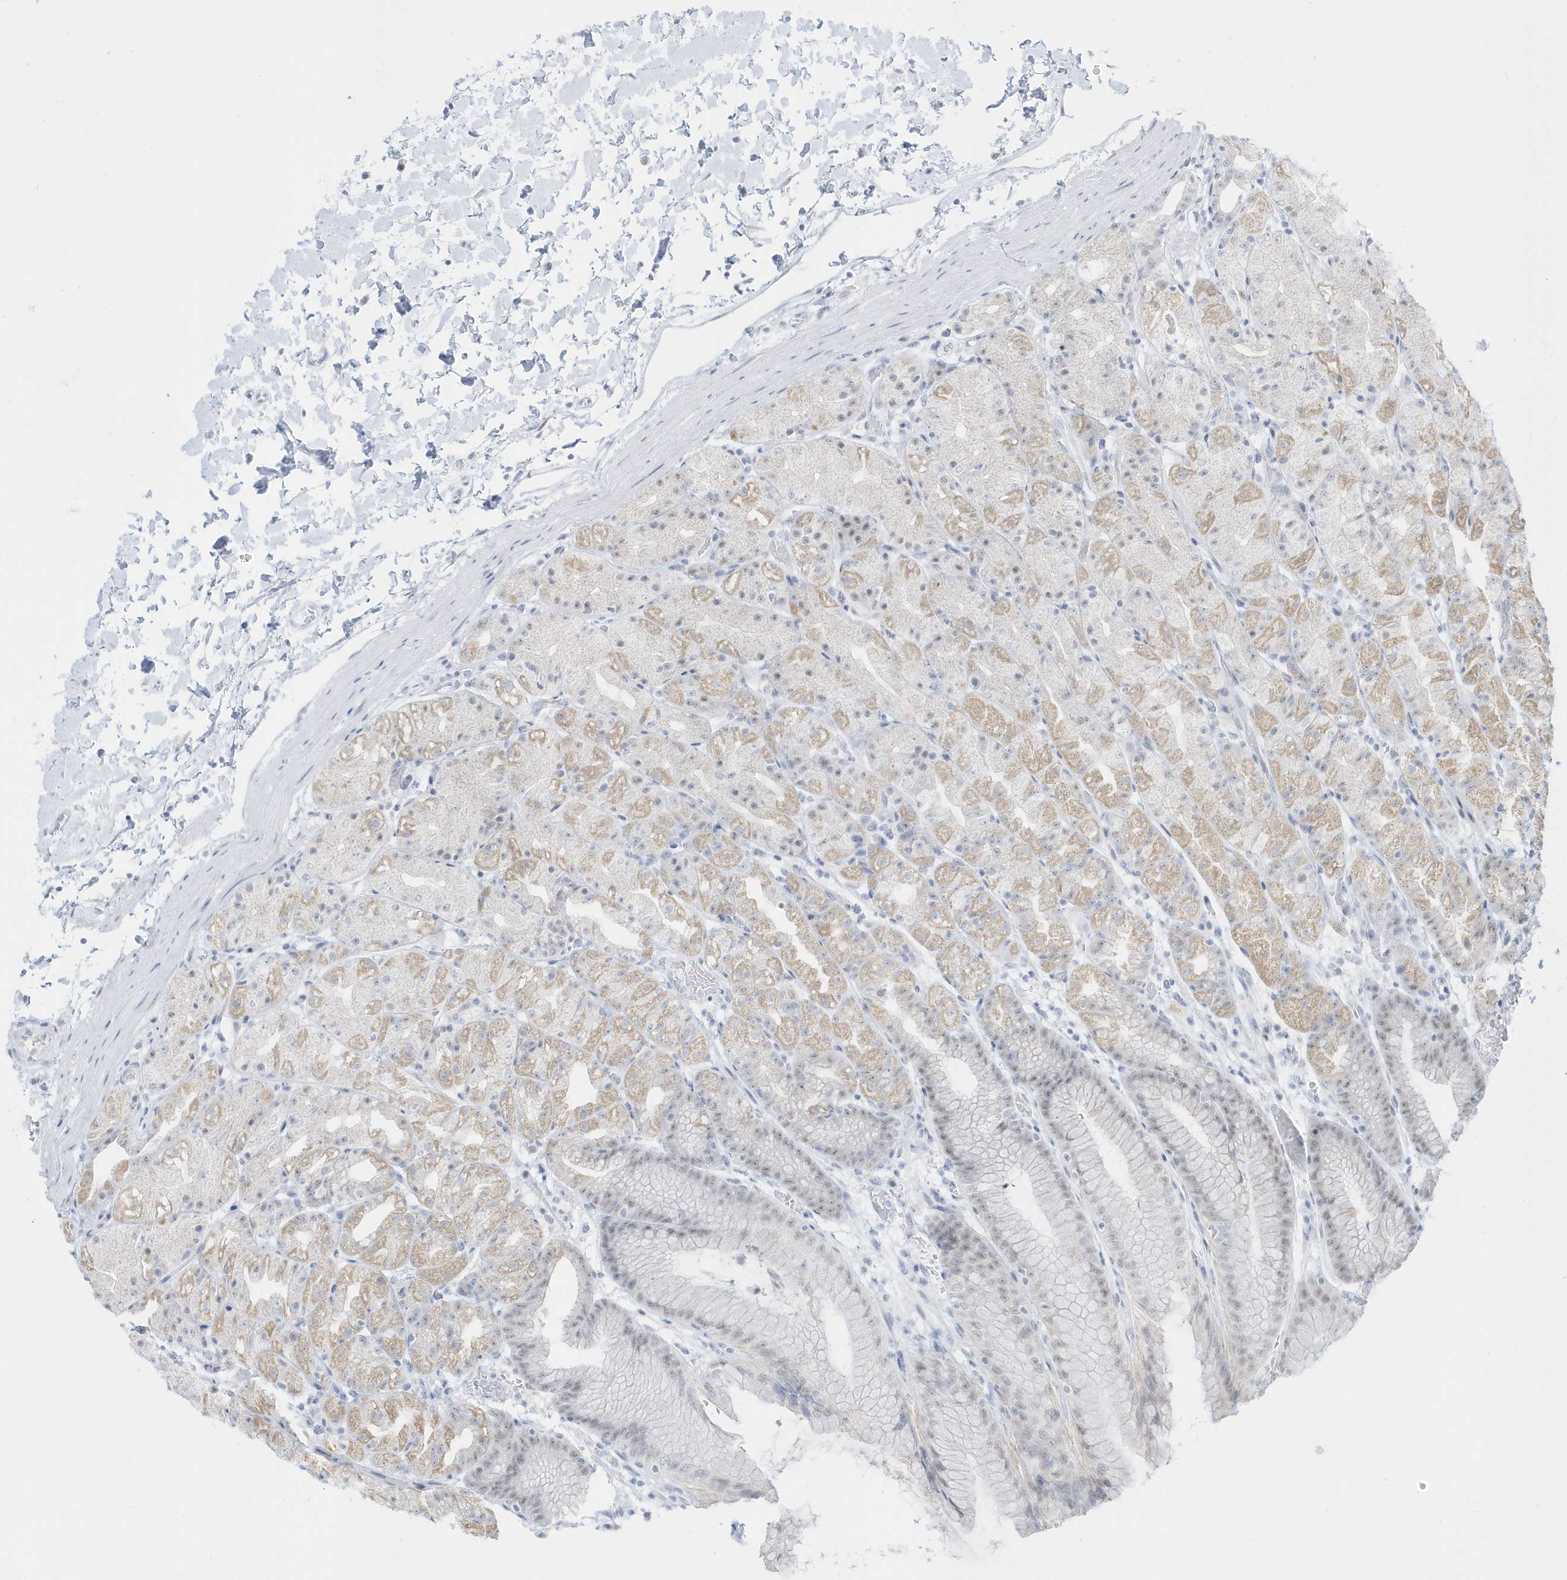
{"staining": {"intensity": "weak", "quantity": "25%-75%", "location": "cytoplasmic/membranous,nuclear"}, "tissue": "stomach", "cell_type": "Glandular cells", "image_type": "normal", "snomed": [{"axis": "morphology", "description": "Normal tissue, NOS"}, {"axis": "topography", "description": "Stomach, upper"}], "caption": "Weak cytoplasmic/membranous,nuclear staining for a protein is present in approximately 25%-75% of glandular cells of normal stomach using immunohistochemistry (IHC).", "gene": "PLEKHN1", "patient": {"sex": "male", "age": 48}}